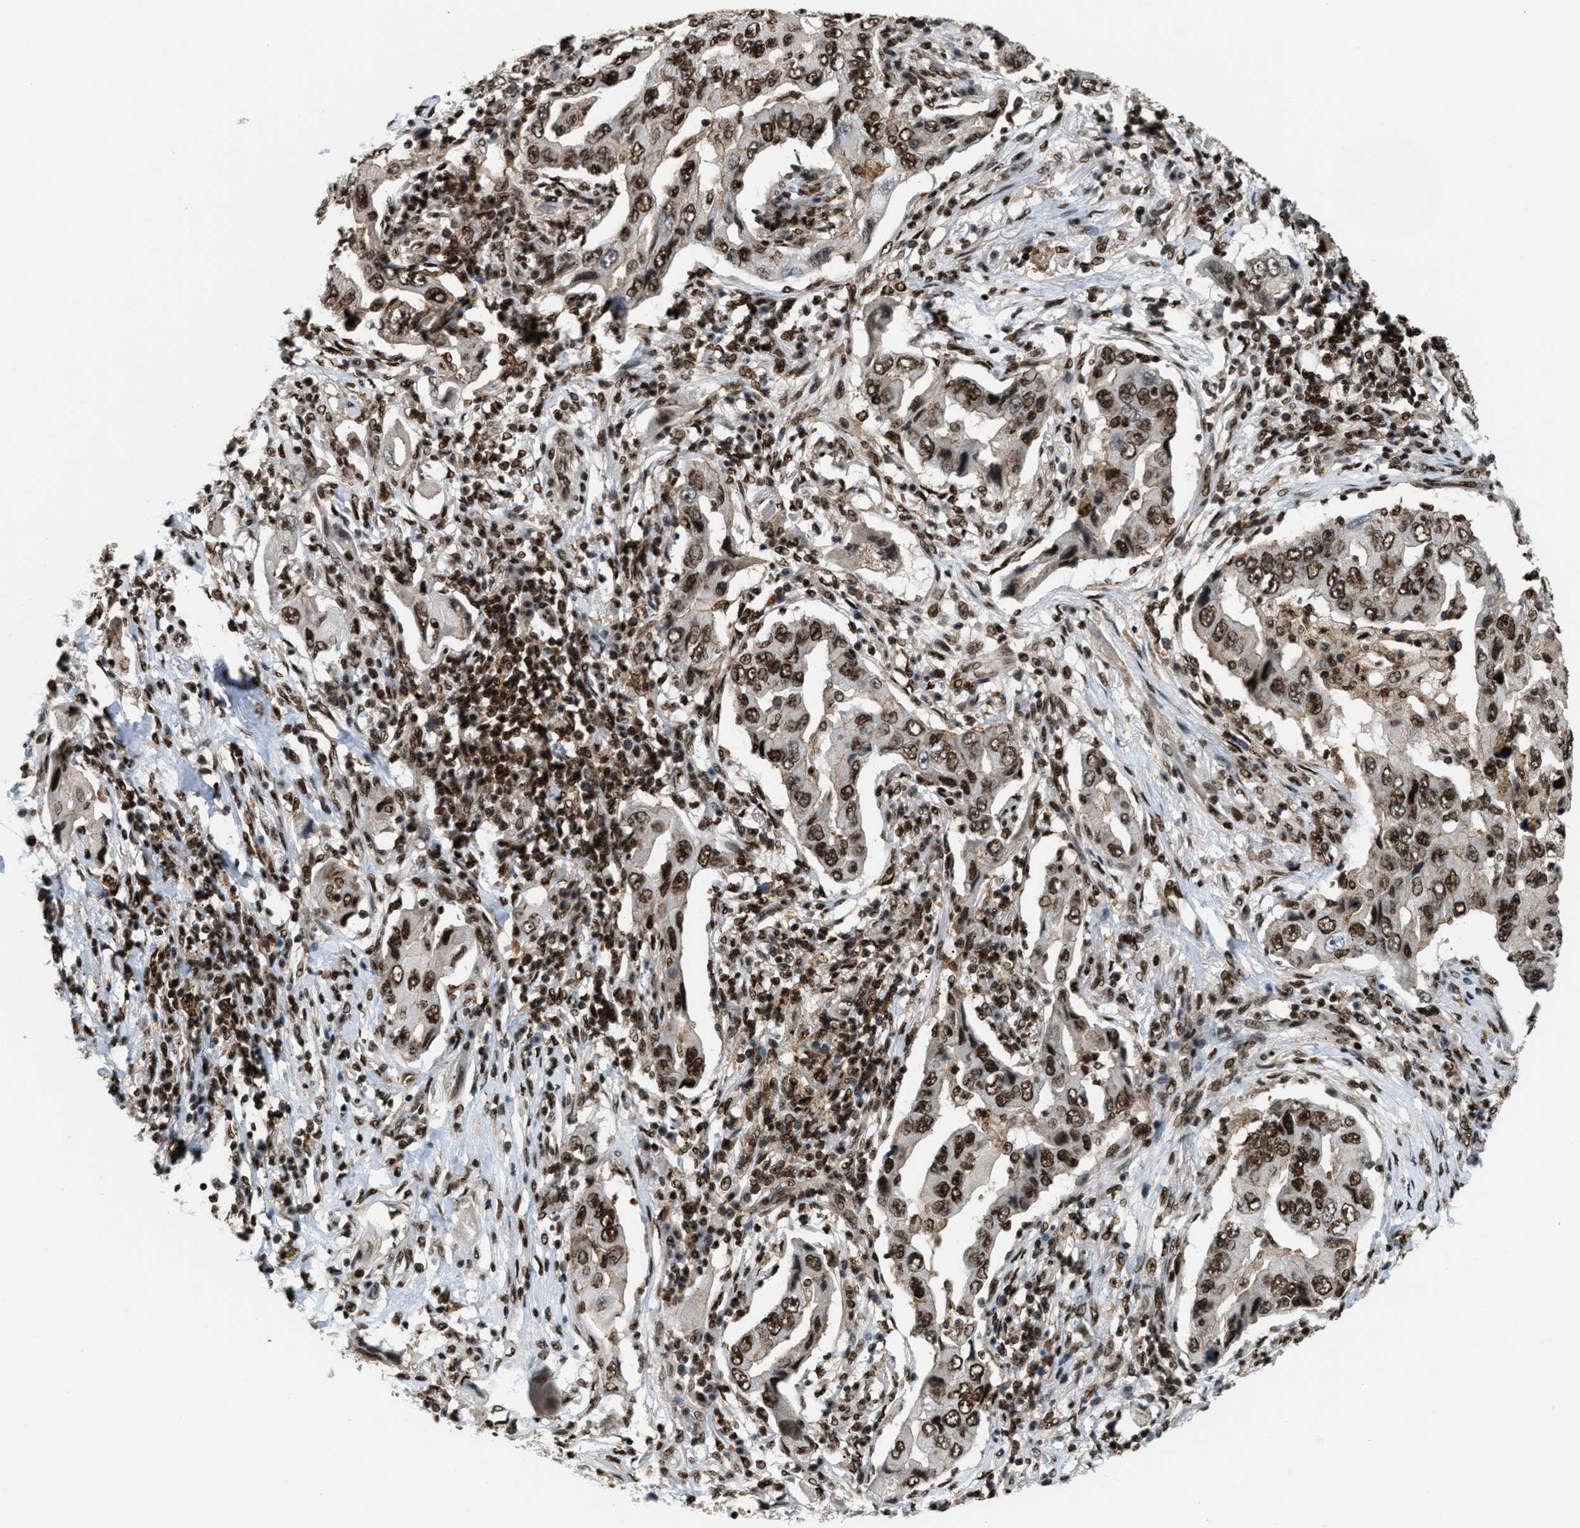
{"staining": {"intensity": "strong", "quantity": ">75%", "location": "nuclear"}, "tissue": "lung cancer", "cell_type": "Tumor cells", "image_type": "cancer", "snomed": [{"axis": "morphology", "description": "Adenocarcinoma, NOS"}, {"axis": "topography", "description": "Lung"}], "caption": "Protein staining of adenocarcinoma (lung) tissue reveals strong nuclear expression in about >75% of tumor cells.", "gene": "NUMA1", "patient": {"sex": "female", "age": 65}}